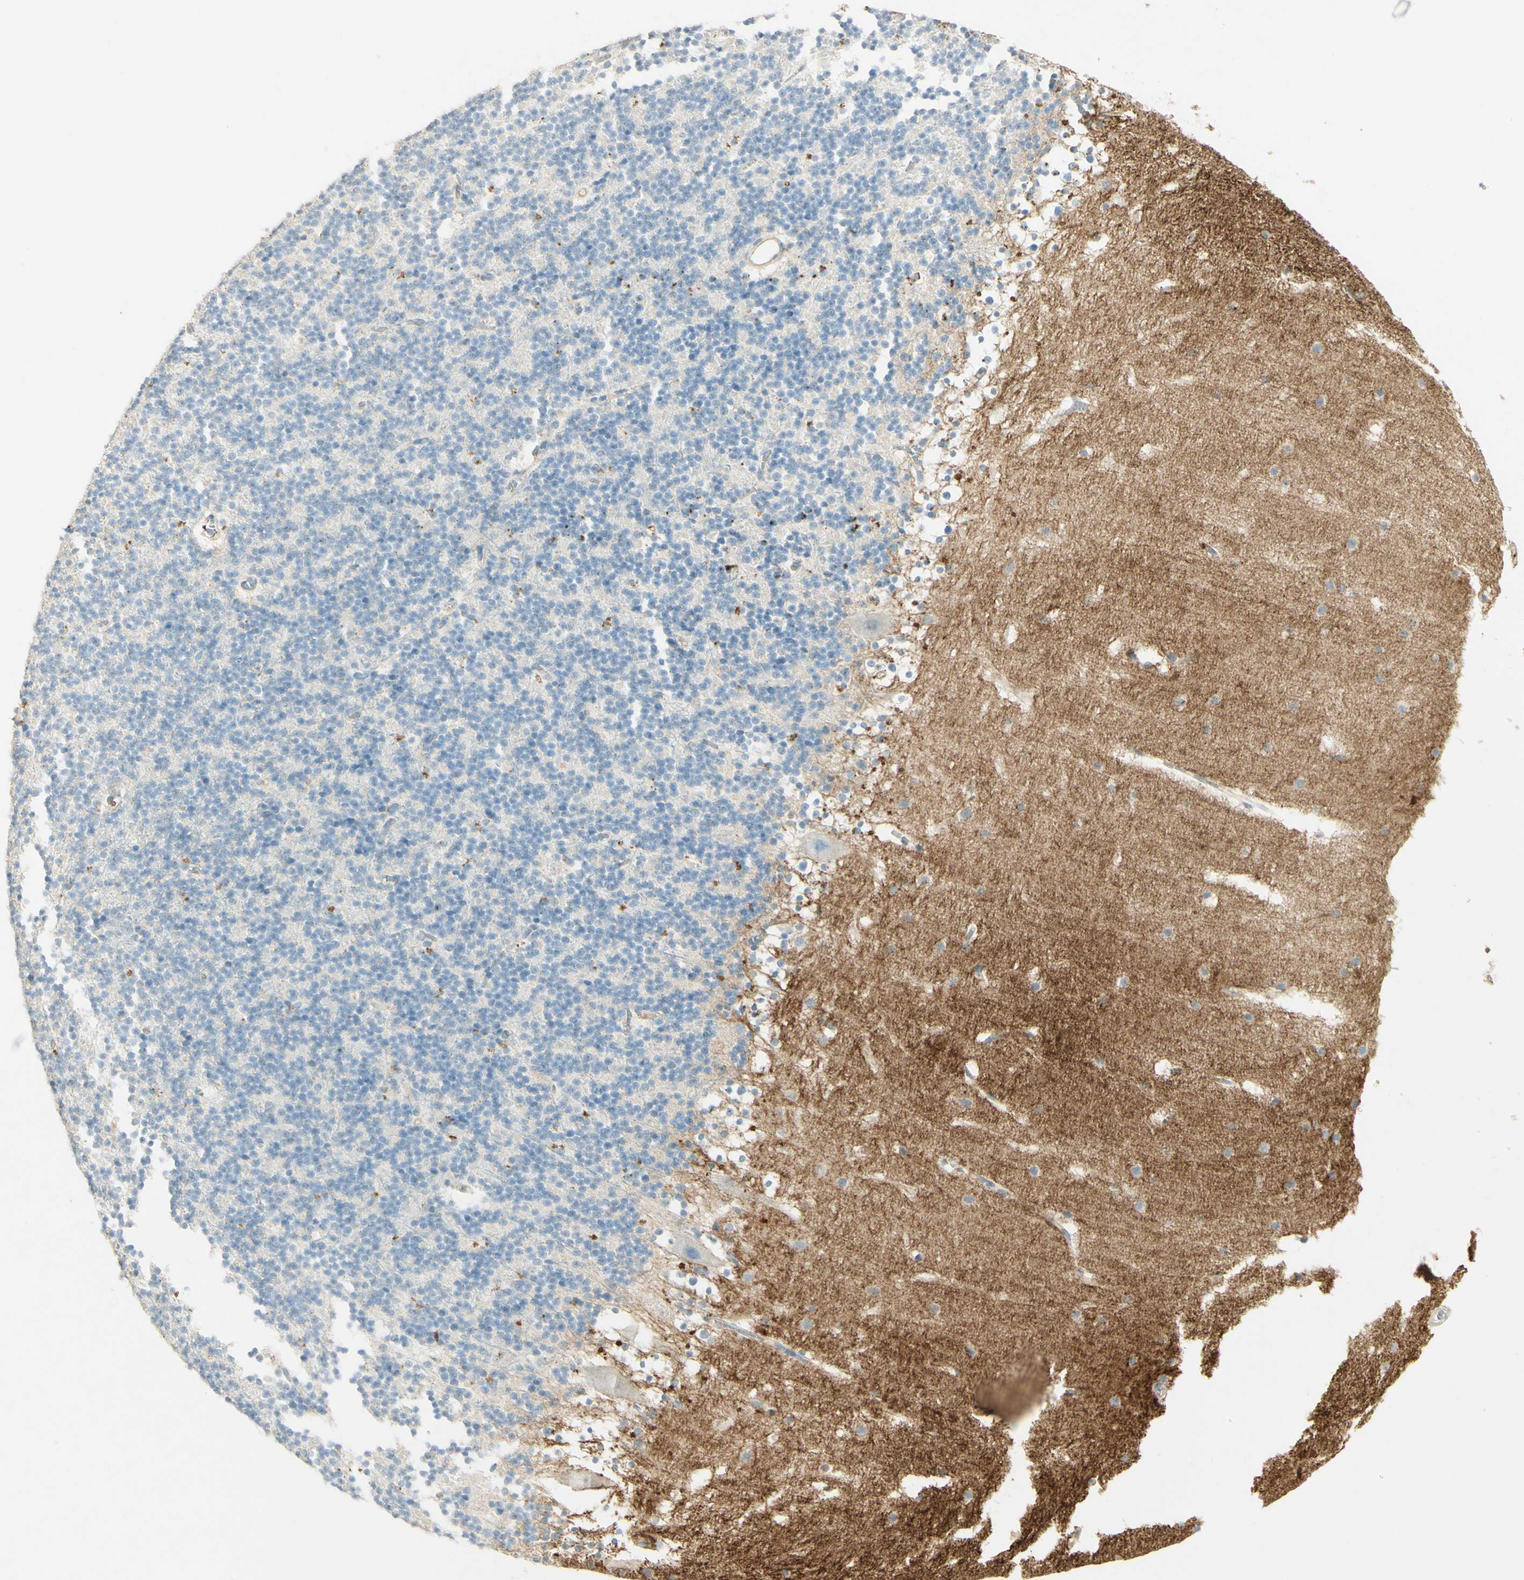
{"staining": {"intensity": "negative", "quantity": "none", "location": "none"}, "tissue": "cerebellum", "cell_type": "Cells in granular layer", "image_type": "normal", "snomed": [{"axis": "morphology", "description": "Normal tissue, NOS"}, {"axis": "topography", "description": "Cerebellum"}], "caption": "Immunohistochemistry (IHC) image of normal human cerebellum stained for a protein (brown), which exhibits no staining in cells in granular layer.", "gene": "TNN", "patient": {"sex": "male", "age": 45}}